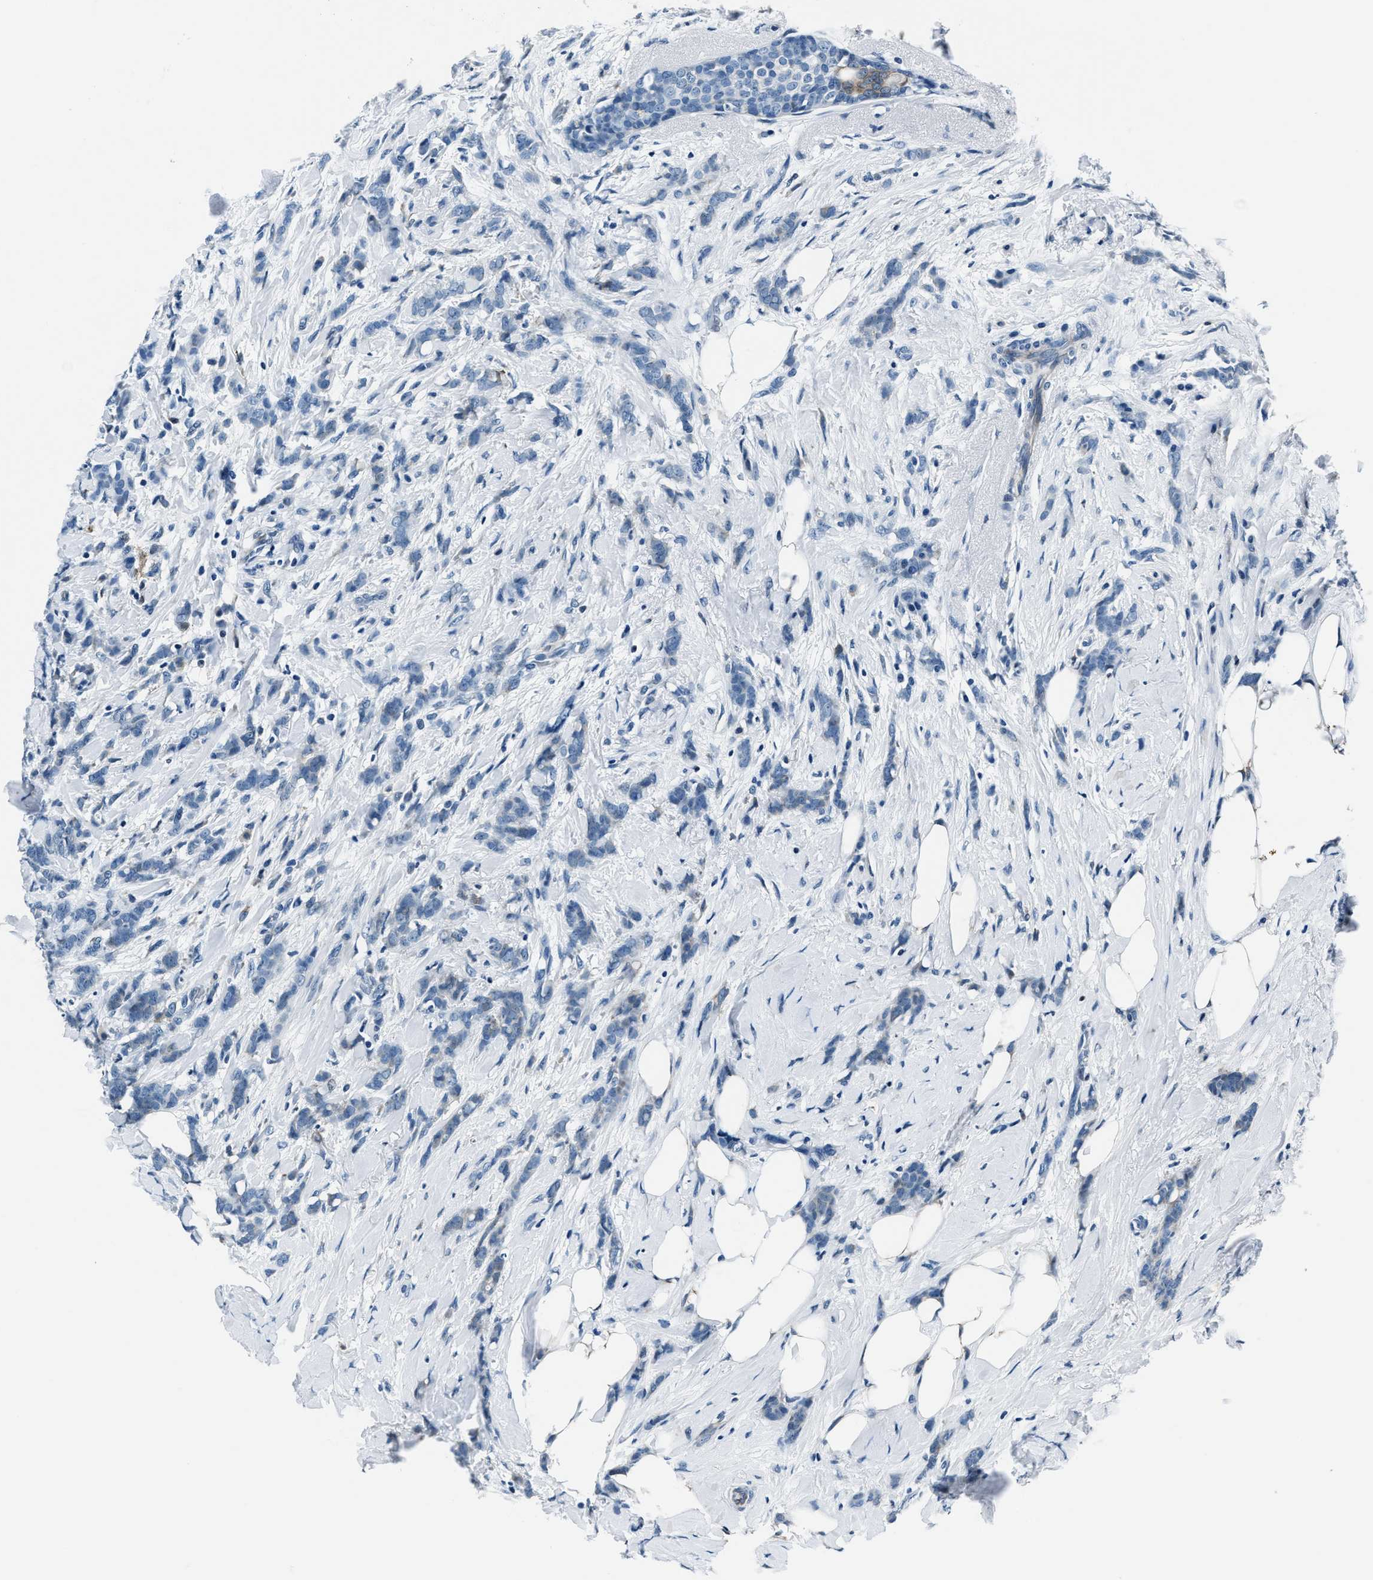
{"staining": {"intensity": "negative", "quantity": "none", "location": "none"}, "tissue": "breast cancer", "cell_type": "Tumor cells", "image_type": "cancer", "snomed": [{"axis": "morphology", "description": "Lobular carcinoma, in situ"}, {"axis": "morphology", "description": "Lobular carcinoma"}, {"axis": "topography", "description": "Breast"}], "caption": "The immunohistochemistry (IHC) image has no significant staining in tumor cells of breast cancer tissue.", "gene": "PTPDC1", "patient": {"sex": "female", "age": 41}}